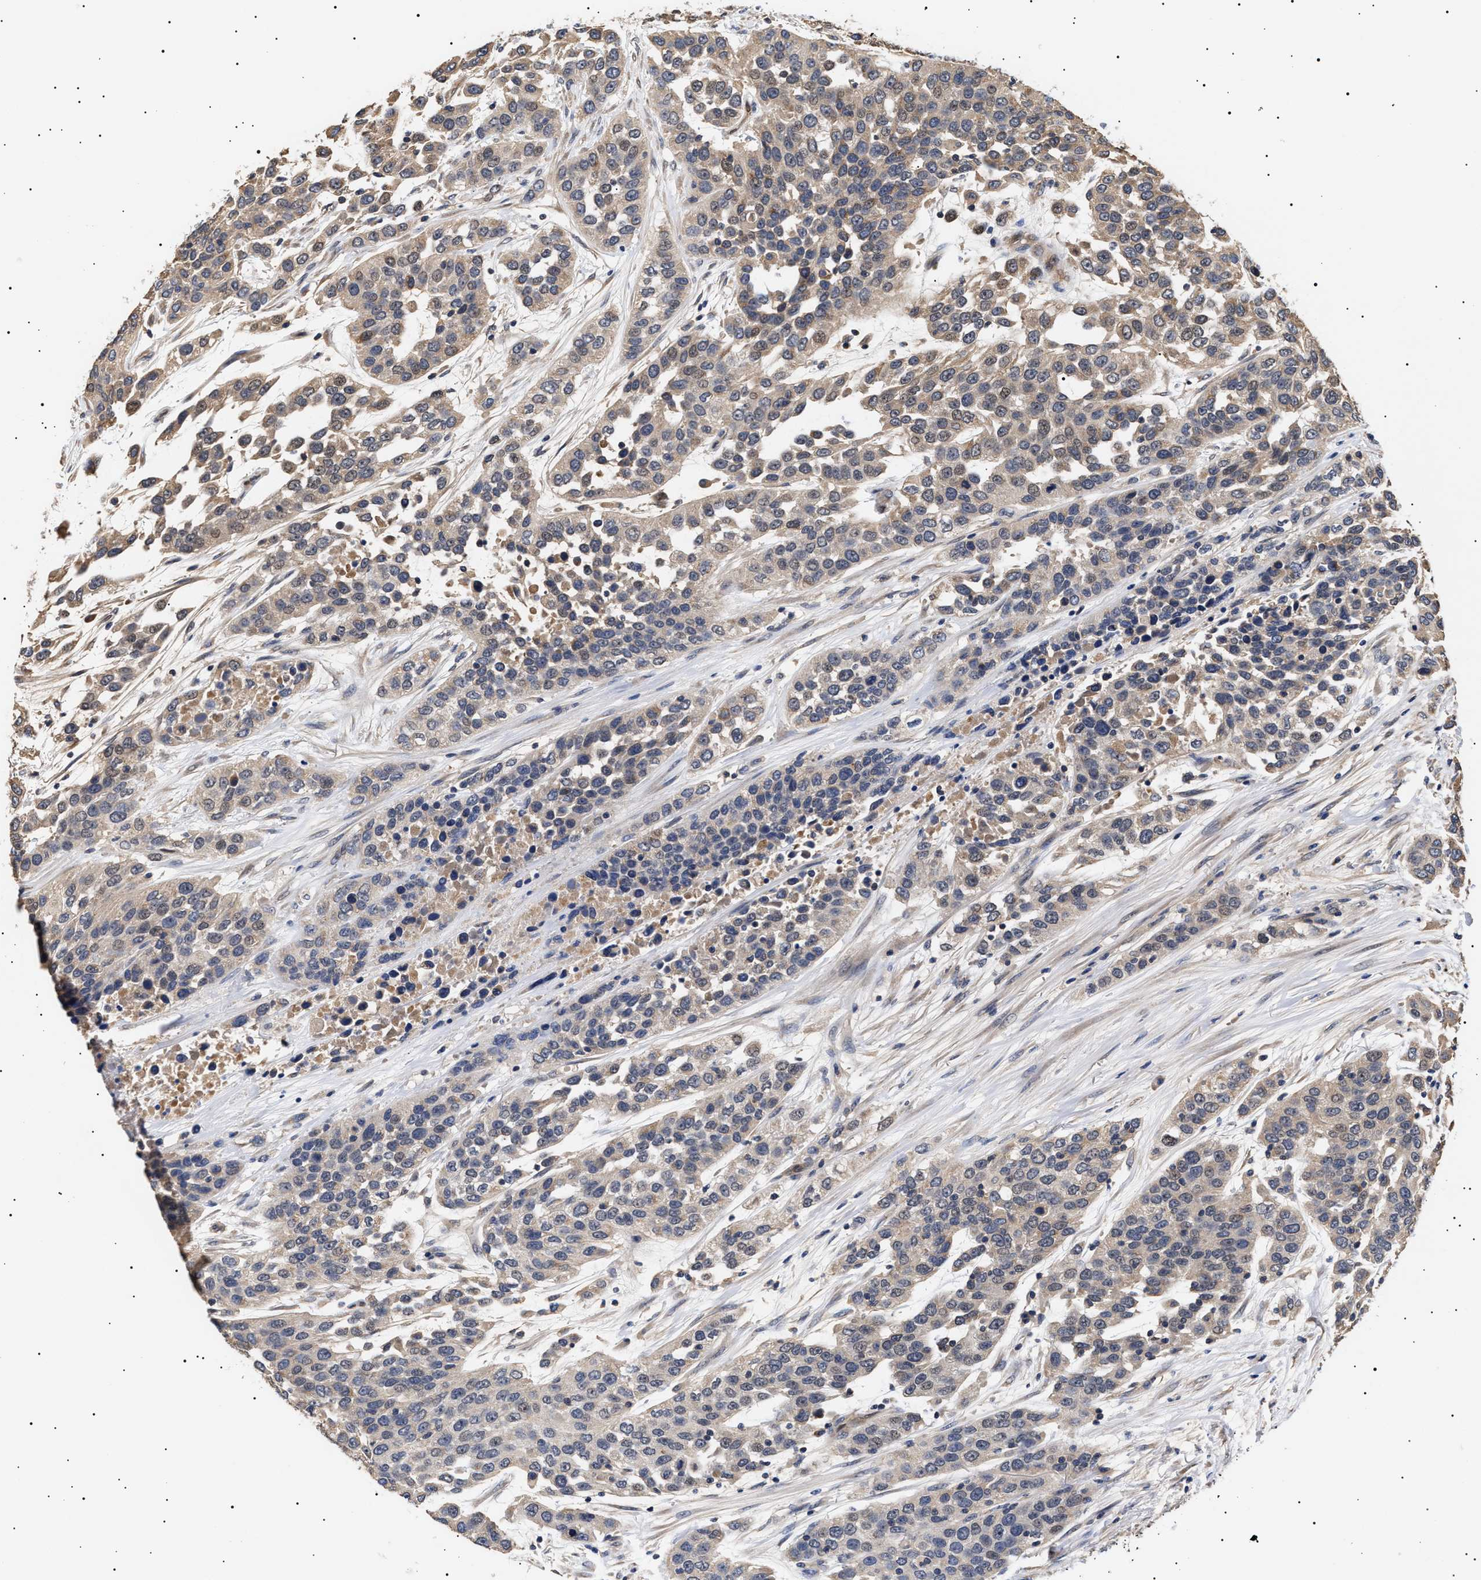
{"staining": {"intensity": "weak", "quantity": "25%-75%", "location": "cytoplasmic/membranous"}, "tissue": "urothelial cancer", "cell_type": "Tumor cells", "image_type": "cancer", "snomed": [{"axis": "morphology", "description": "Urothelial carcinoma, High grade"}, {"axis": "topography", "description": "Urinary bladder"}], "caption": "About 25%-75% of tumor cells in human urothelial cancer demonstrate weak cytoplasmic/membranous protein staining as visualized by brown immunohistochemical staining.", "gene": "KRBA1", "patient": {"sex": "female", "age": 80}}